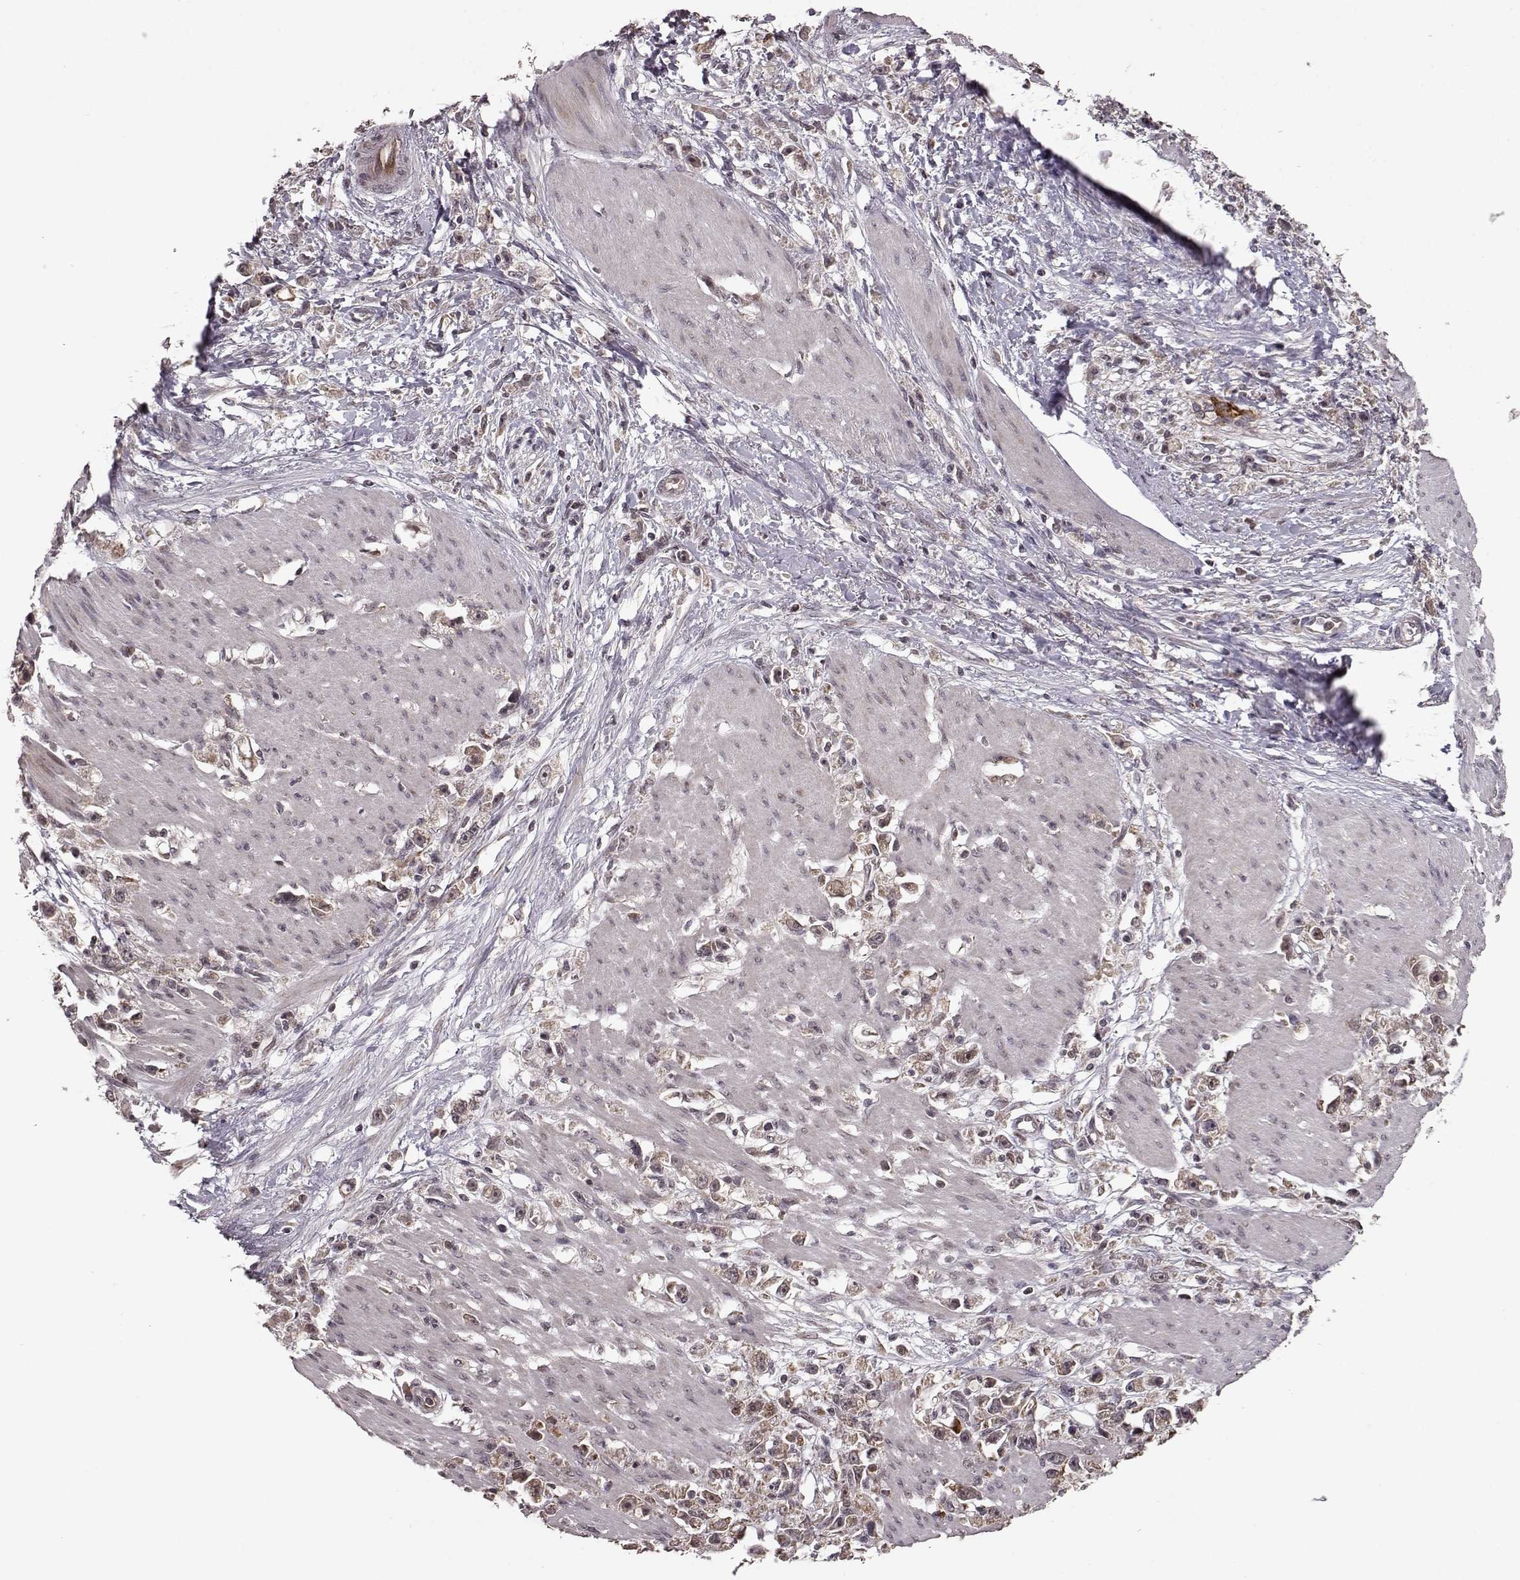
{"staining": {"intensity": "negative", "quantity": "none", "location": "none"}, "tissue": "stomach cancer", "cell_type": "Tumor cells", "image_type": "cancer", "snomed": [{"axis": "morphology", "description": "Adenocarcinoma, NOS"}, {"axis": "topography", "description": "Stomach"}], "caption": "Human stomach cancer (adenocarcinoma) stained for a protein using IHC reveals no expression in tumor cells.", "gene": "ELOVL5", "patient": {"sex": "female", "age": 59}}